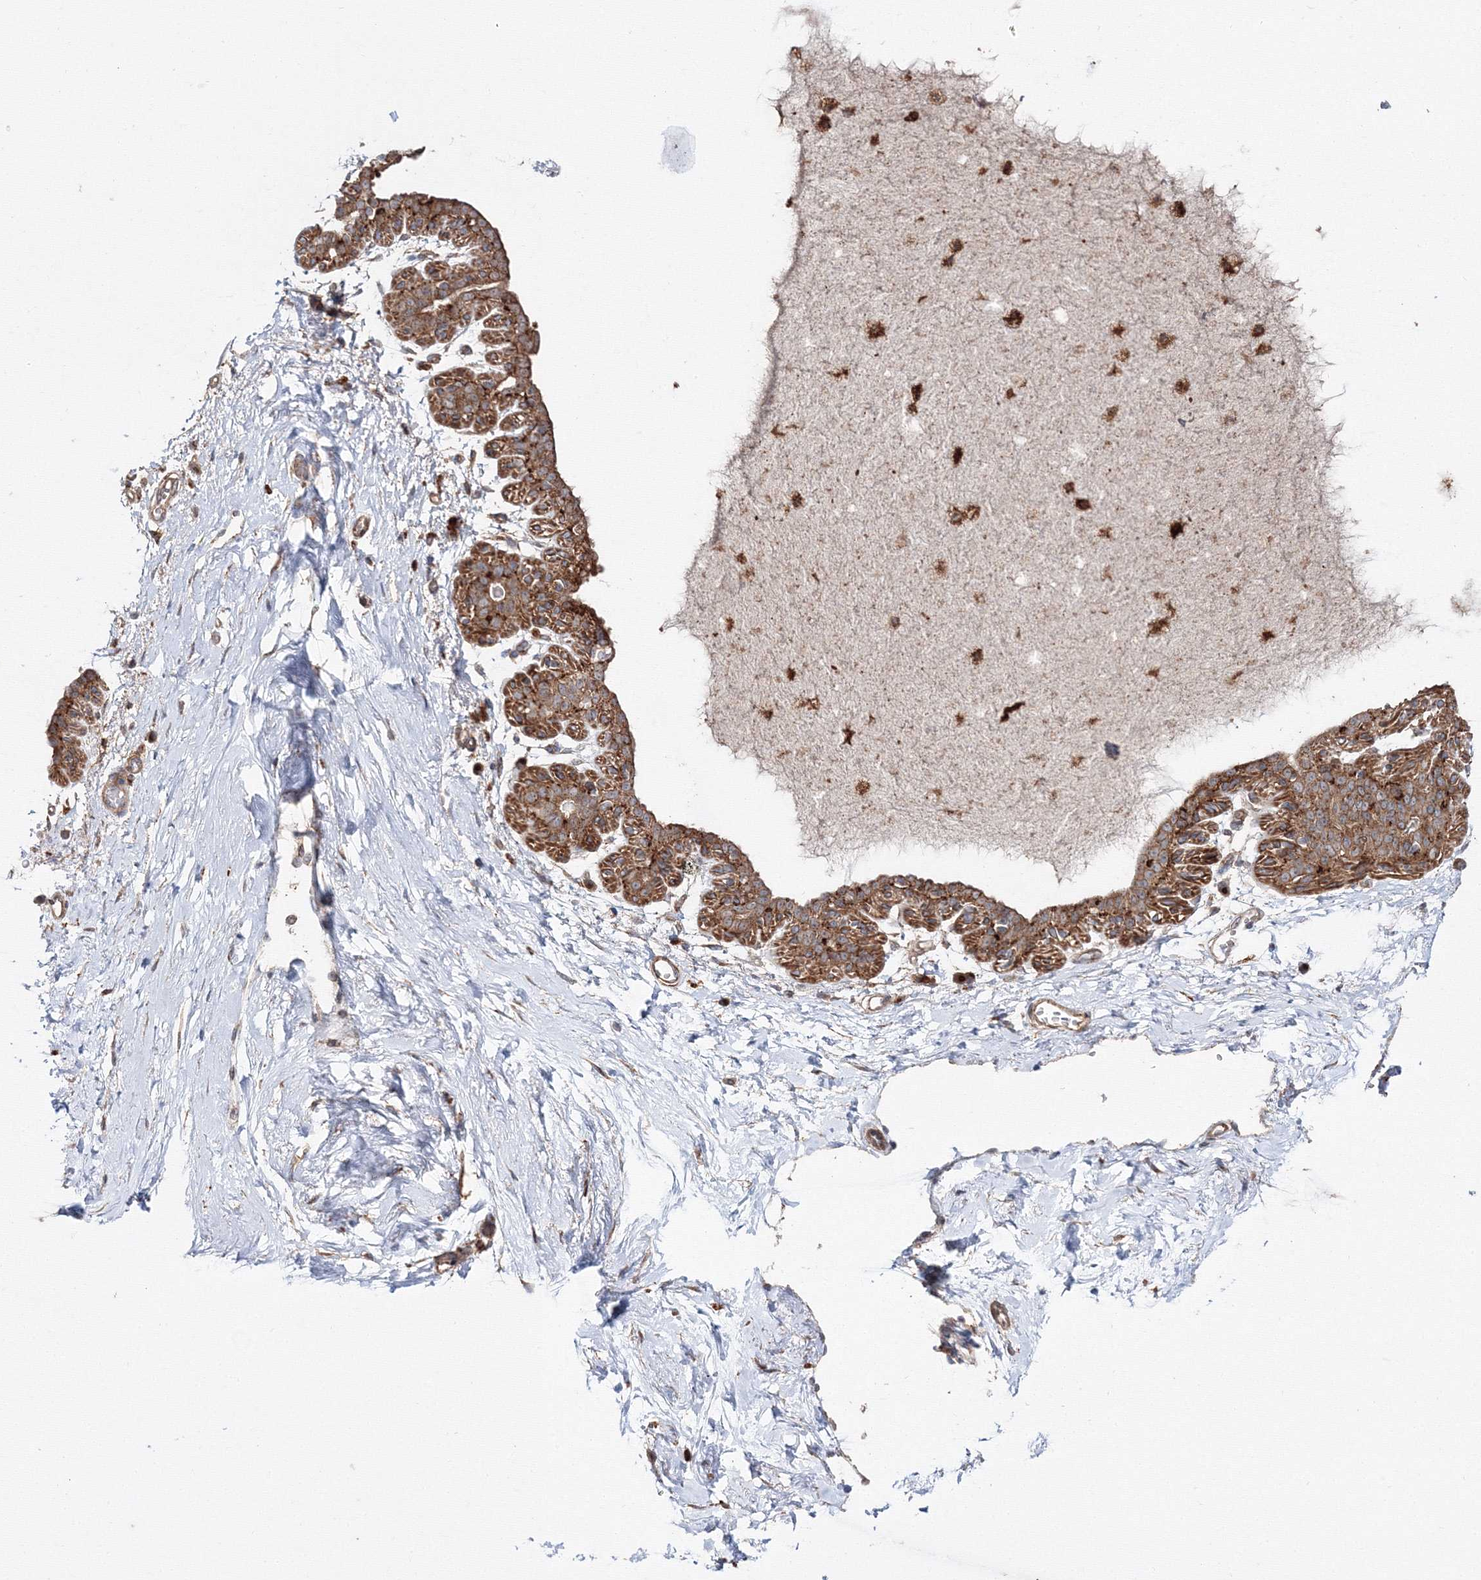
{"staining": {"intensity": "weak", "quantity": "<25%", "location": "cytoplasmic/membranous"}, "tissue": "breast", "cell_type": "Adipocytes", "image_type": "normal", "snomed": [{"axis": "morphology", "description": "Normal tissue, NOS"}, {"axis": "topography", "description": "Breast"}], "caption": "The IHC image has no significant expression in adipocytes of breast.", "gene": "DDO", "patient": {"sex": "female", "age": 45}}